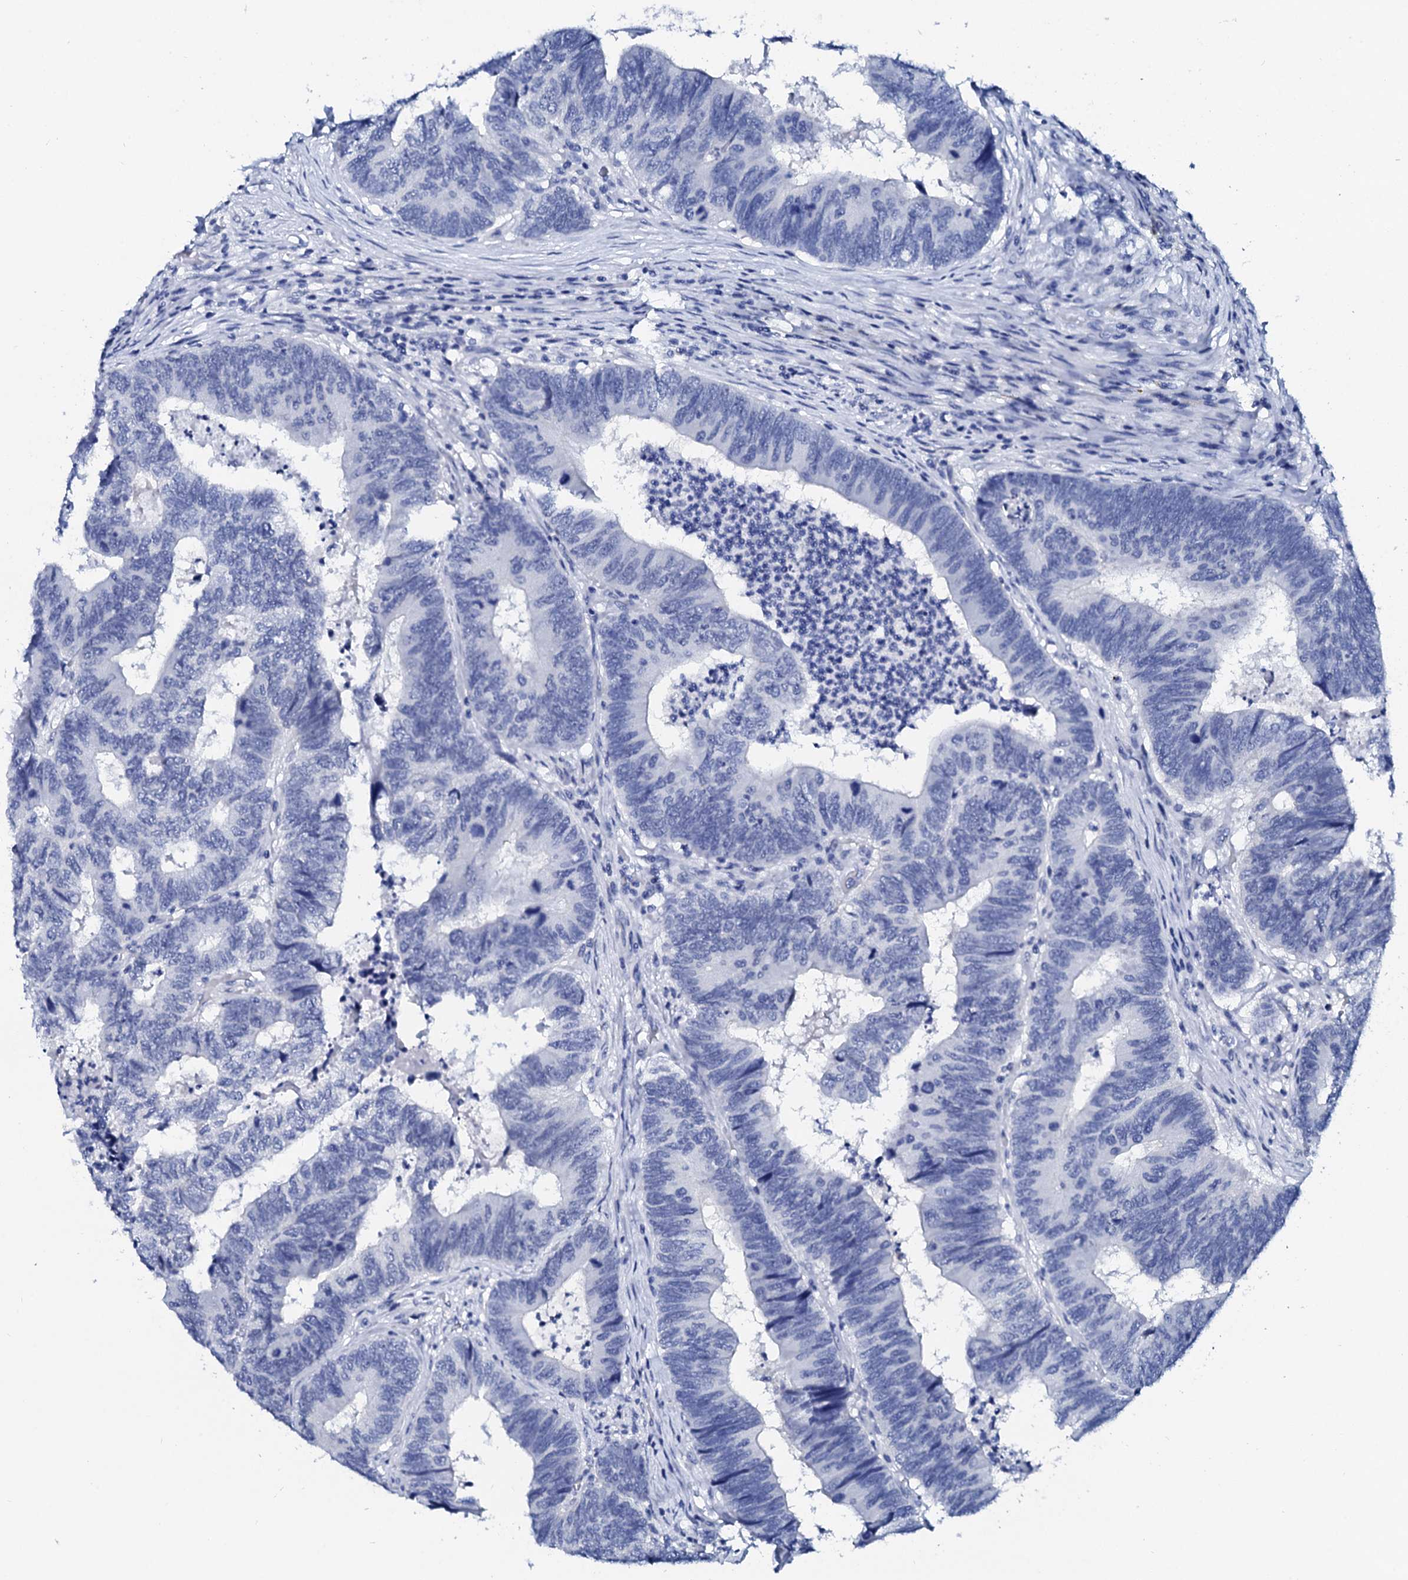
{"staining": {"intensity": "negative", "quantity": "none", "location": "none"}, "tissue": "colorectal cancer", "cell_type": "Tumor cells", "image_type": "cancer", "snomed": [{"axis": "morphology", "description": "Adenocarcinoma, NOS"}, {"axis": "topography", "description": "Colon"}], "caption": "High magnification brightfield microscopy of adenocarcinoma (colorectal) stained with DAB (3,3'-diaminobenzidine) (brown) and counterstained with hematoxylin (blue): tumor cells show no significant staining. (Immunohistochemistry, brightfield microscopy, high magnification).", "gene": "SPATA19", "patient": {"sex": "female", "age": 67}}